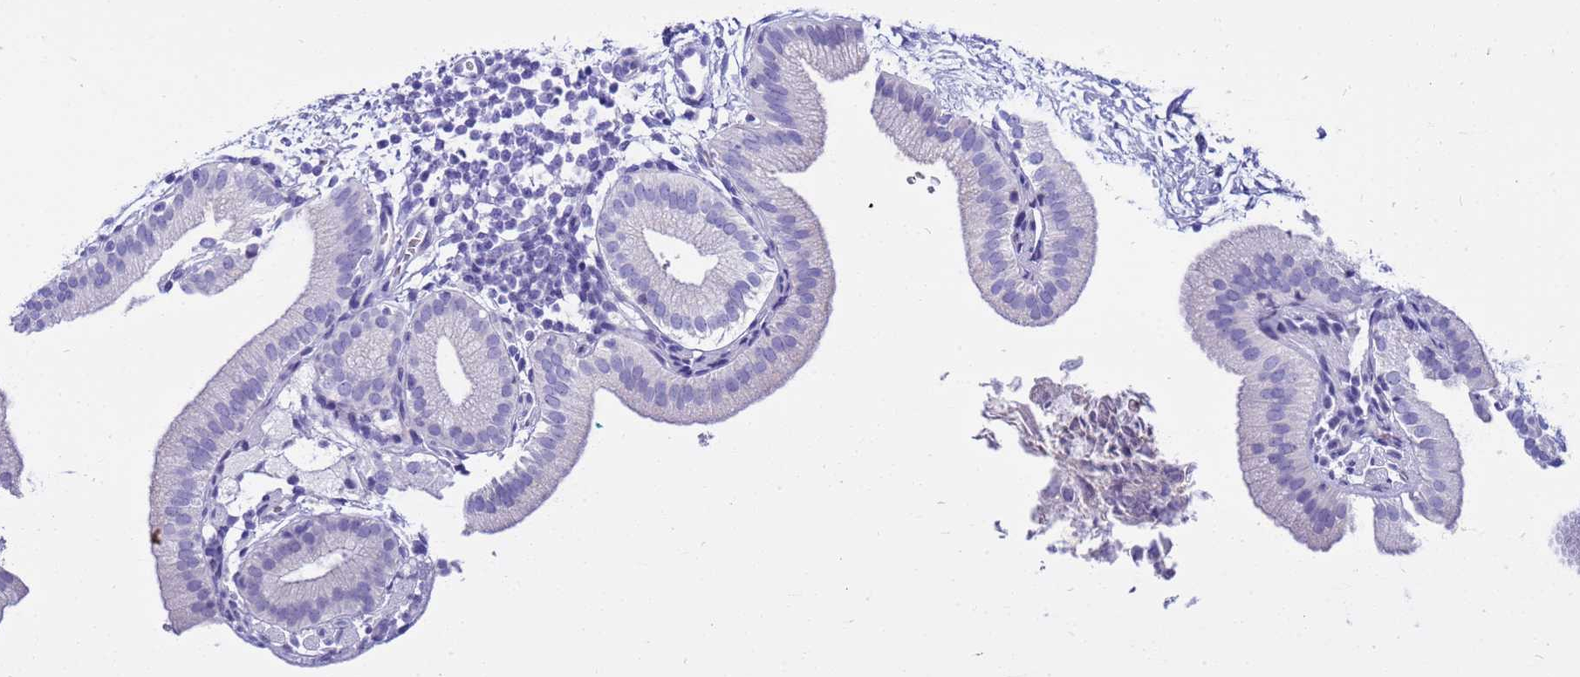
{"staining": {"intensity": "negative", "quantity": "none", "location": "none"}, "tissue": "gallbladder", "cell_type": "Glandular cells", "image_type": "normal", "snomed": [{"axis": "morphology", "description": "Normal tissue, NOS"}, {"axis": "topography", "description": "Gallbladder"}], "caption": "DAB (3,3'-diaminobenzidine) immunohistochemical staining of normal human gallbladder demonstrates no significant expression in glandular cells.", "gene": "SYCN", "patient": {"sex": "male", "age": 55}}